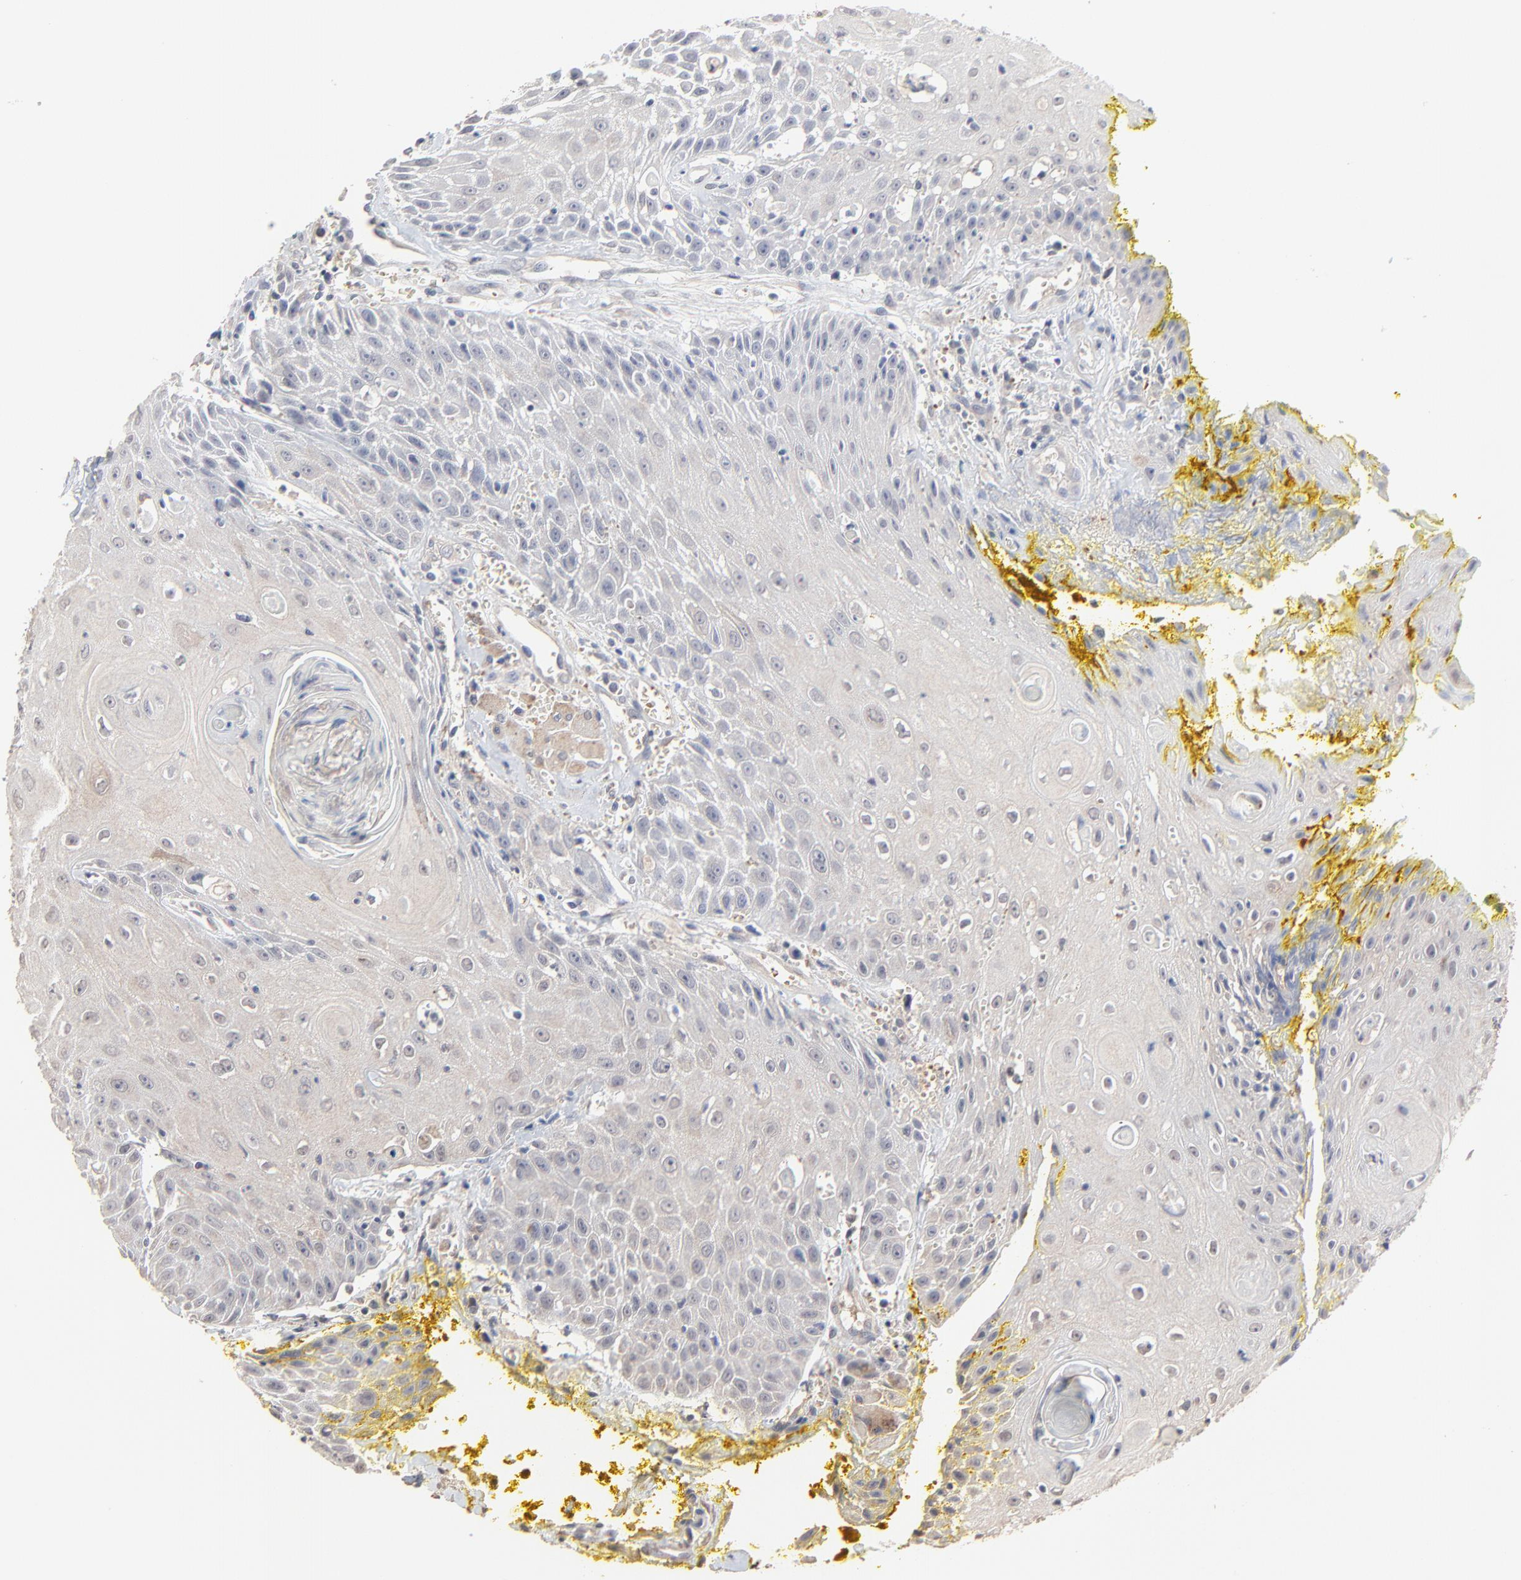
{"staining": {"intensity": "weak", "quantity": ">75%", "location": "cytoplasmic/membranous"}, "tissue": "head and neck cancer", "cell_type": "Tumor cells", "image_type": "cancer", "snomed": [{"axis": "morphology", "description": "Squamous cell carcinoma, NOS"}, {"axis": "topography", "description": "Oral tissue"}, {"axis": "topography", "description": "Head-Neck"}], "caption": "Immunohistochemical staining of head and neck squamous cell carcinoma reveals low levels of weak cytoplasmic/membranous protein expression in approximately >75% of tumor cells. Immunohistochemistry stains the protein in brown and the nuclei are stained blue.", "gene": "FANCB", "patient": {"sex": "female", "age": 82}}